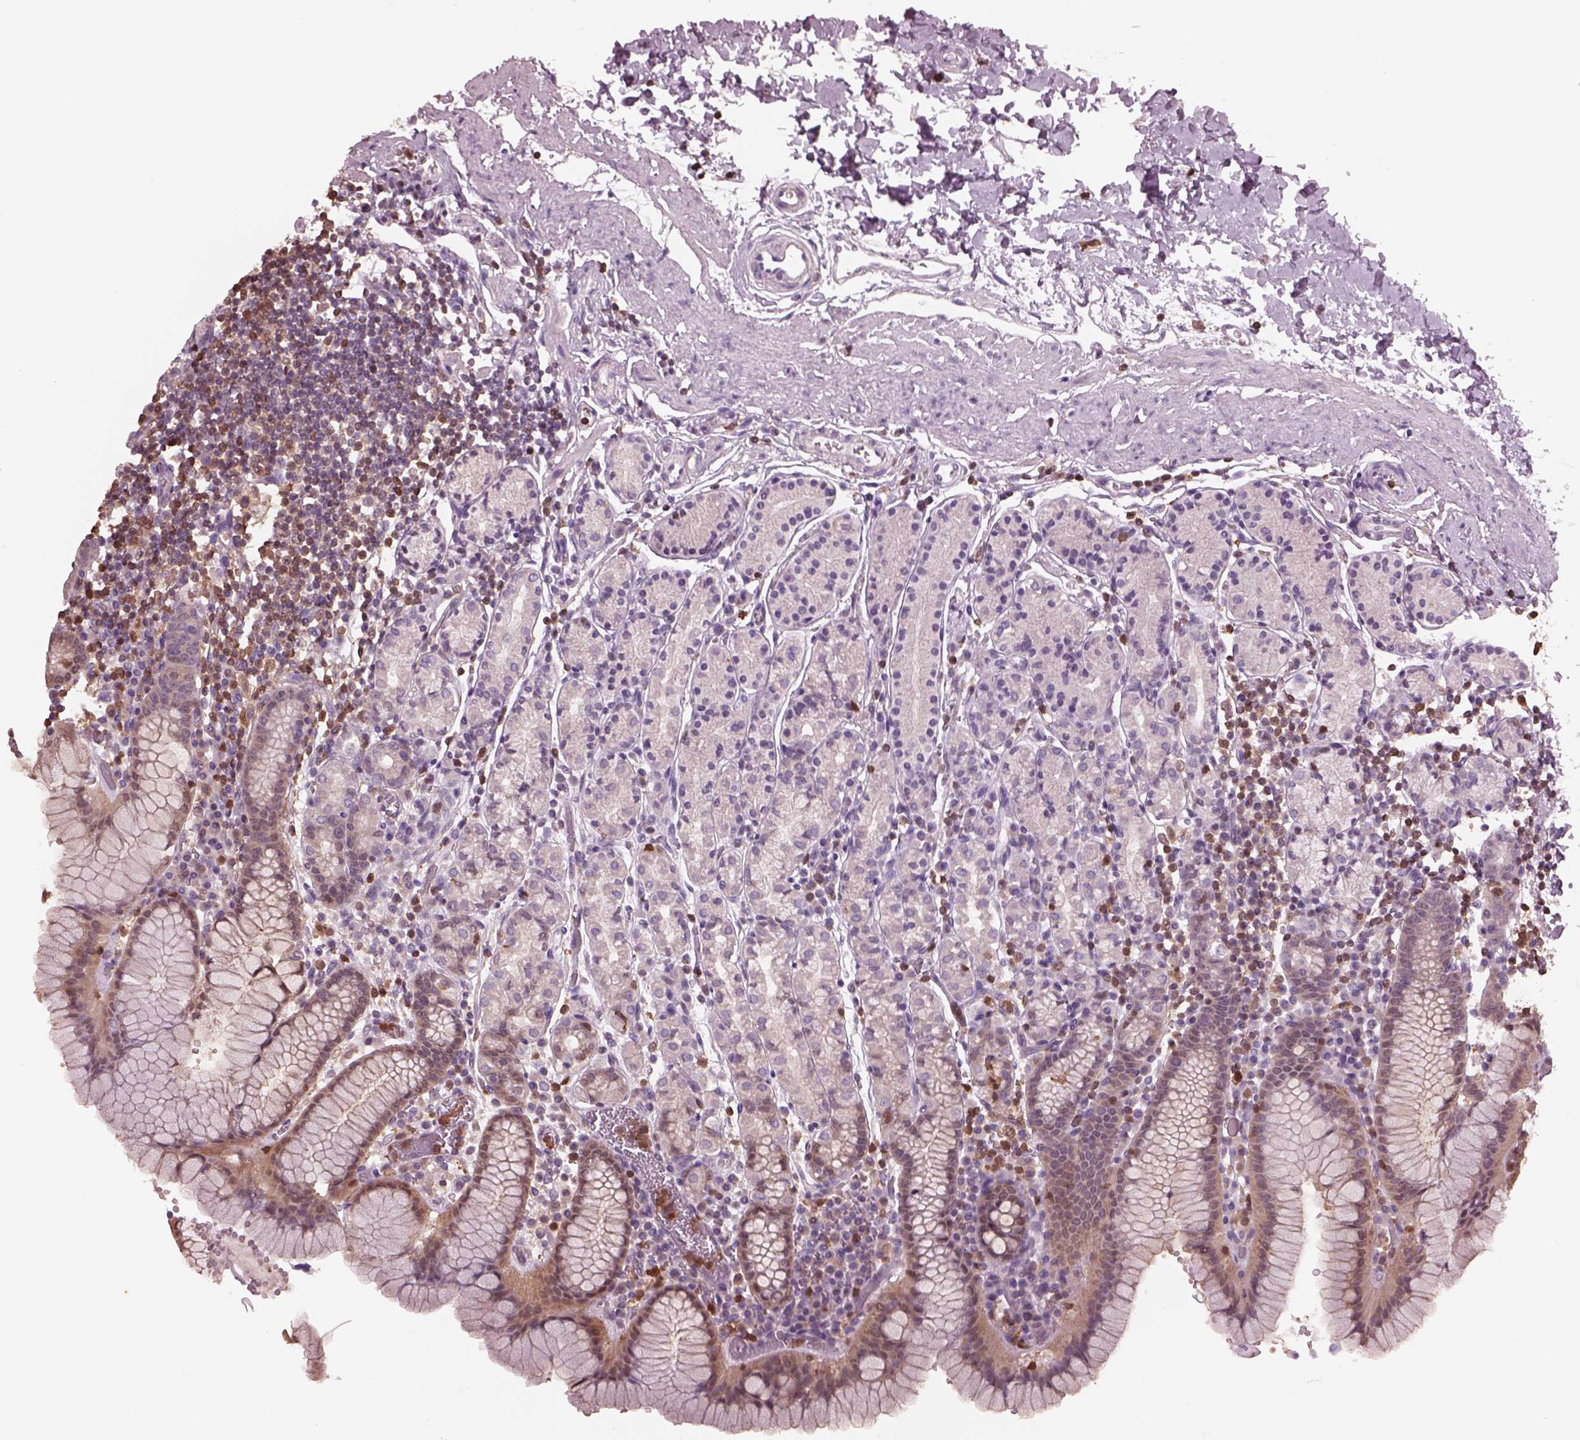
{"staining": {"intensity": "weak", "quantity": "<25%", "location": "cytoplasmic/membranous"}, "tissue": "stomach", "cell_type": "Glandular cells", "image_type": "normal", "snomed": [{"axis": "morphology", "description": "Normal tissue, NOS"}, {"axis": "topography", "description": "Stomach, upper"}, {"axis": "topography", "description": "Stomach"}], "caption": "An immunohistochemistry photomicrograph of normal stomach is shown. There is no staining in glandular cells of stomach.", "gene": "IL31RA", "patient": {"sex": "male", "age": 62}}